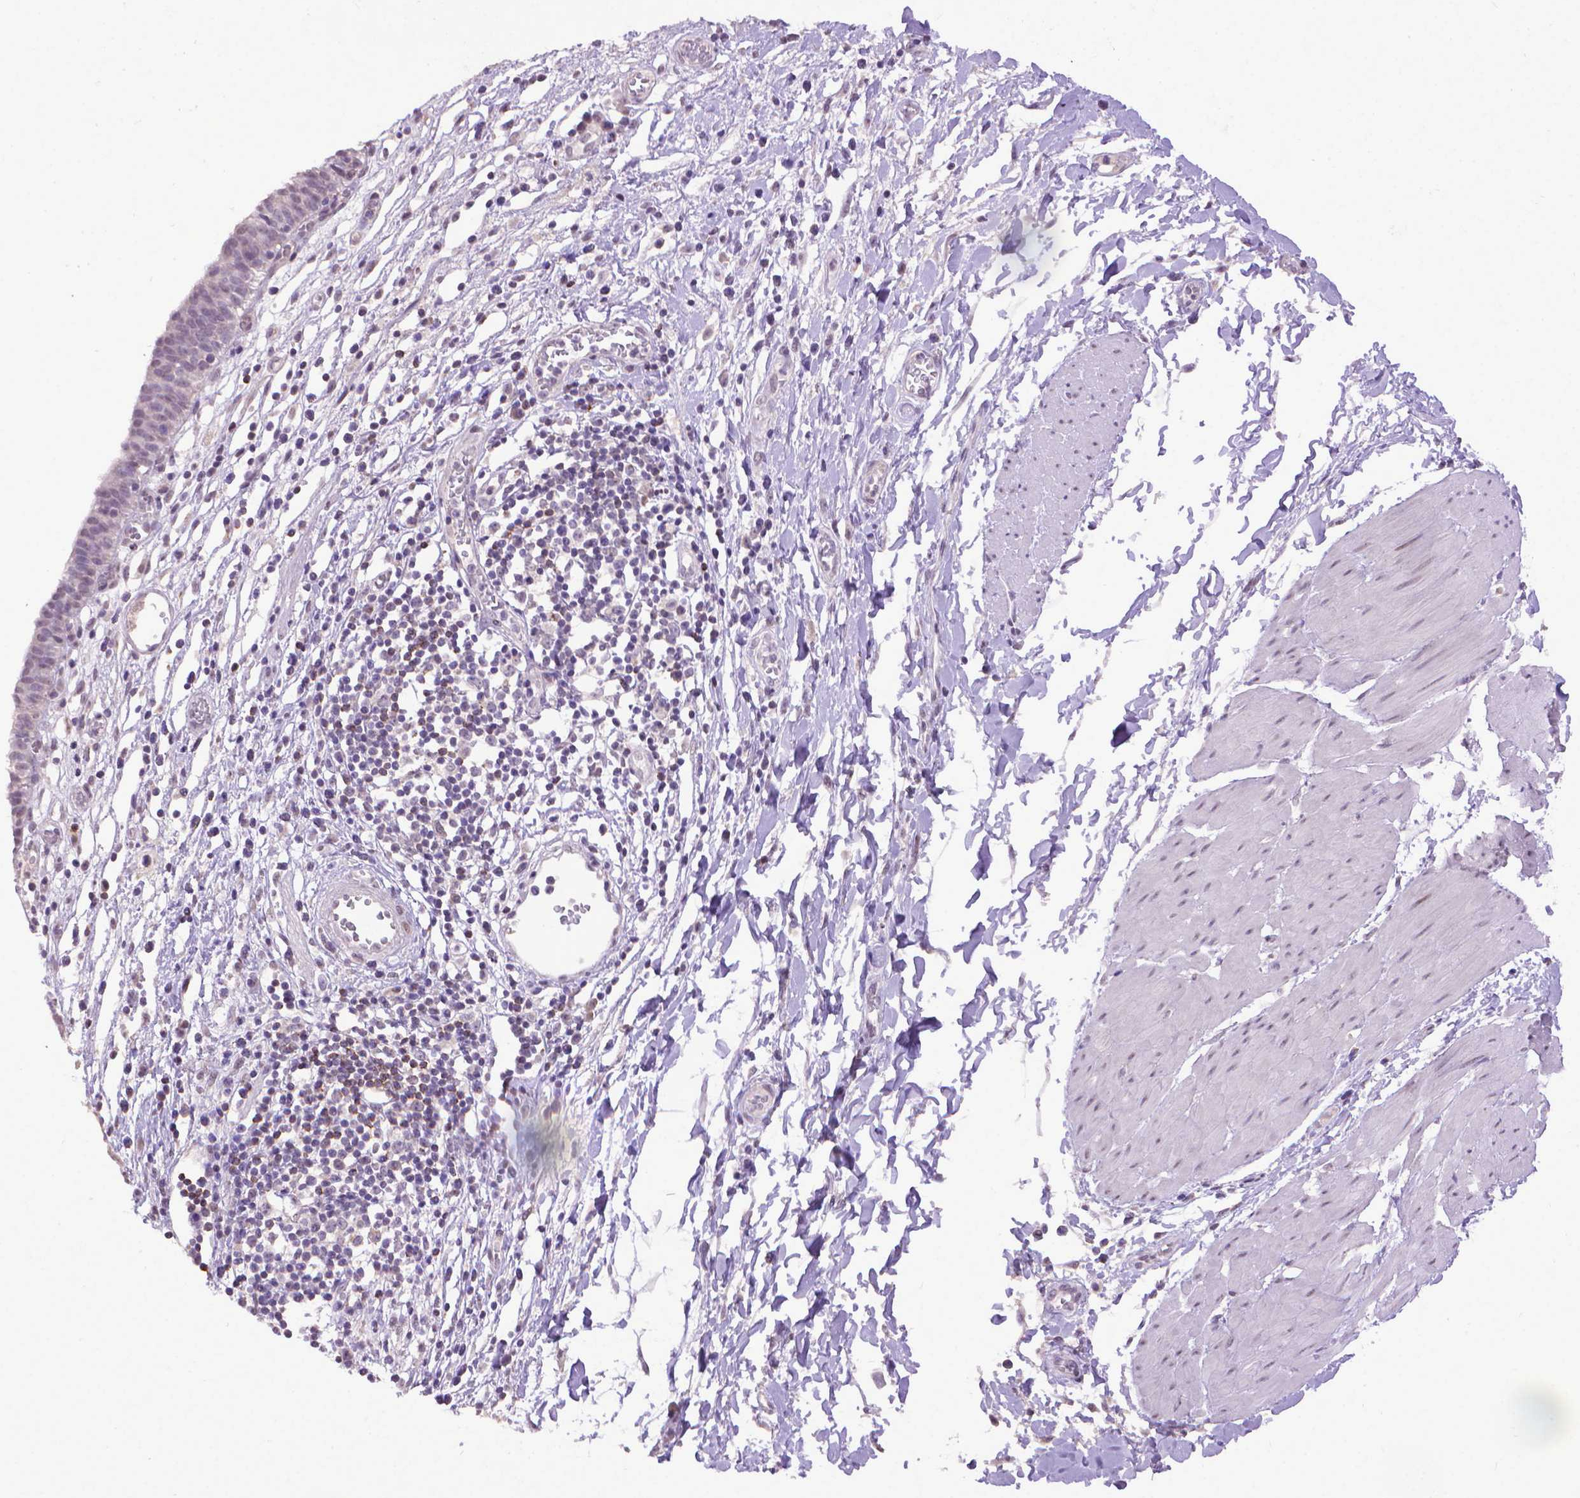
{"staining": {"intensity": "strong", "quantity": "<25%", "location": "cytoplasmic/membranous"}, "tissue": "urinary bladder", "cell_type": "Urothelial cells", "image_type": "normal", "snomed": [{"axis": "morphology", "description": "Normal tissue, NOS"}, {"axis": "topography", "description": "Urinary bladder"}], "caption": "Immunohistochemistry staining of normal urinary bladder, which reveals medium levels of strong cytoplasmic/membranous expression in about <25% of urothelial cells indicating strong cytoplasmic/membranous protein positivity. The staining was performed using DAB (brown) for protein detection and nuclei were counterstained in hematoxylin (blue).", "gene": "KMO", "patient": {"sex": "male", "age": 64}}